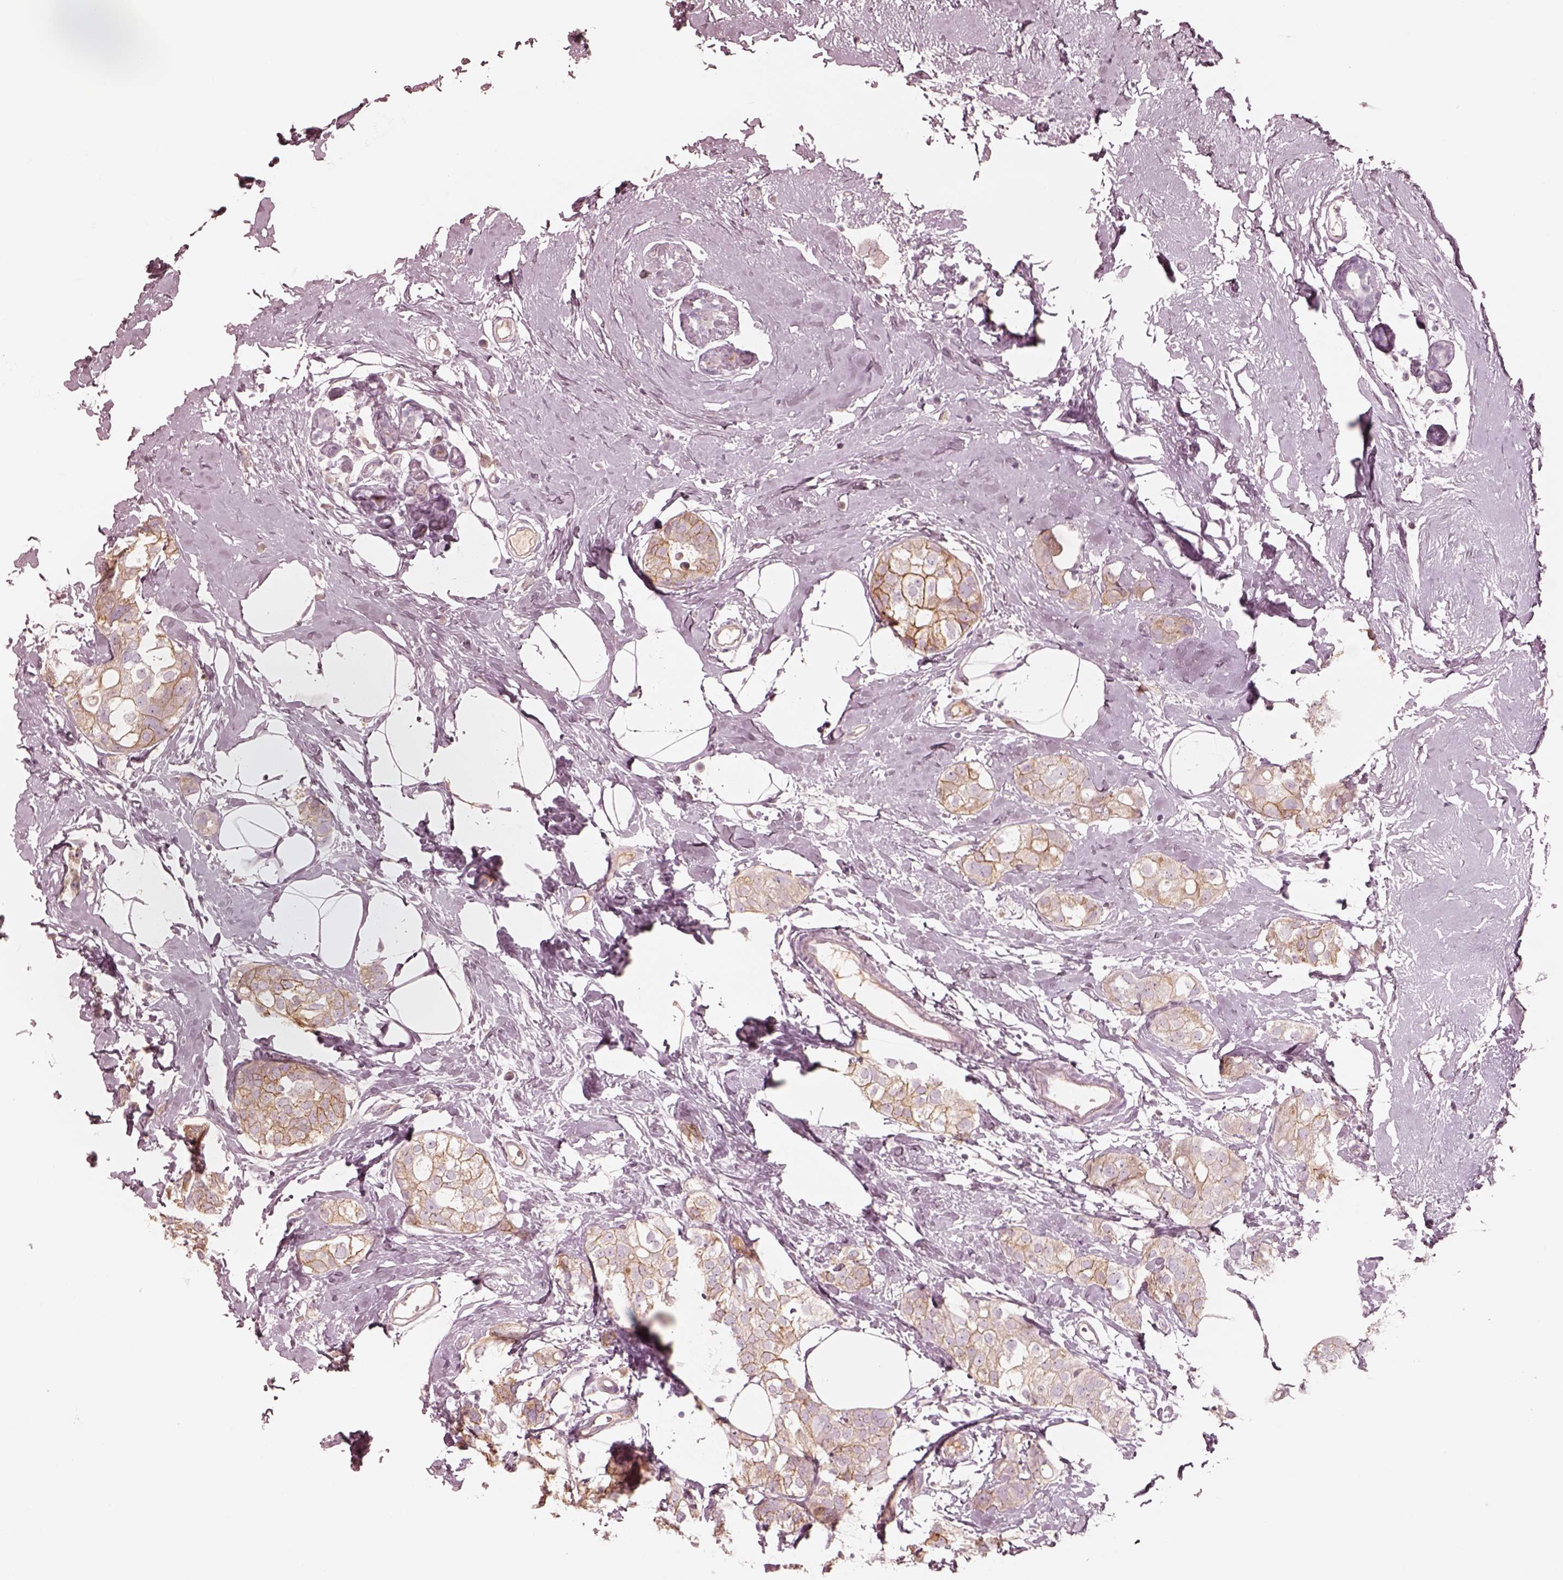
{"staining": {"intensity": "moderate", "quantity": "25%-75%", "location": "cytoplasmic/membranous"}, "tissue": "breast cancer", "cell_type": "Tumor cells", "image_type": "cancer", "snomed": [{"axis": "morphology", "description": "Duct carcinoma"}, {"axis": "topography", "description": "Breast"}], "caption": "Immunohistochemical staining of human infiltrating ductal carcinoma (breast) reveals medium levels of moderate cytoplasmic/membranous staining in approximately 25%-75% of tumor cells. The protein of interest is shown in brown color, while the nuclei are stained blue.", "gene": "GPRIN1", "patient": {"sex": "female", "age": 40}}